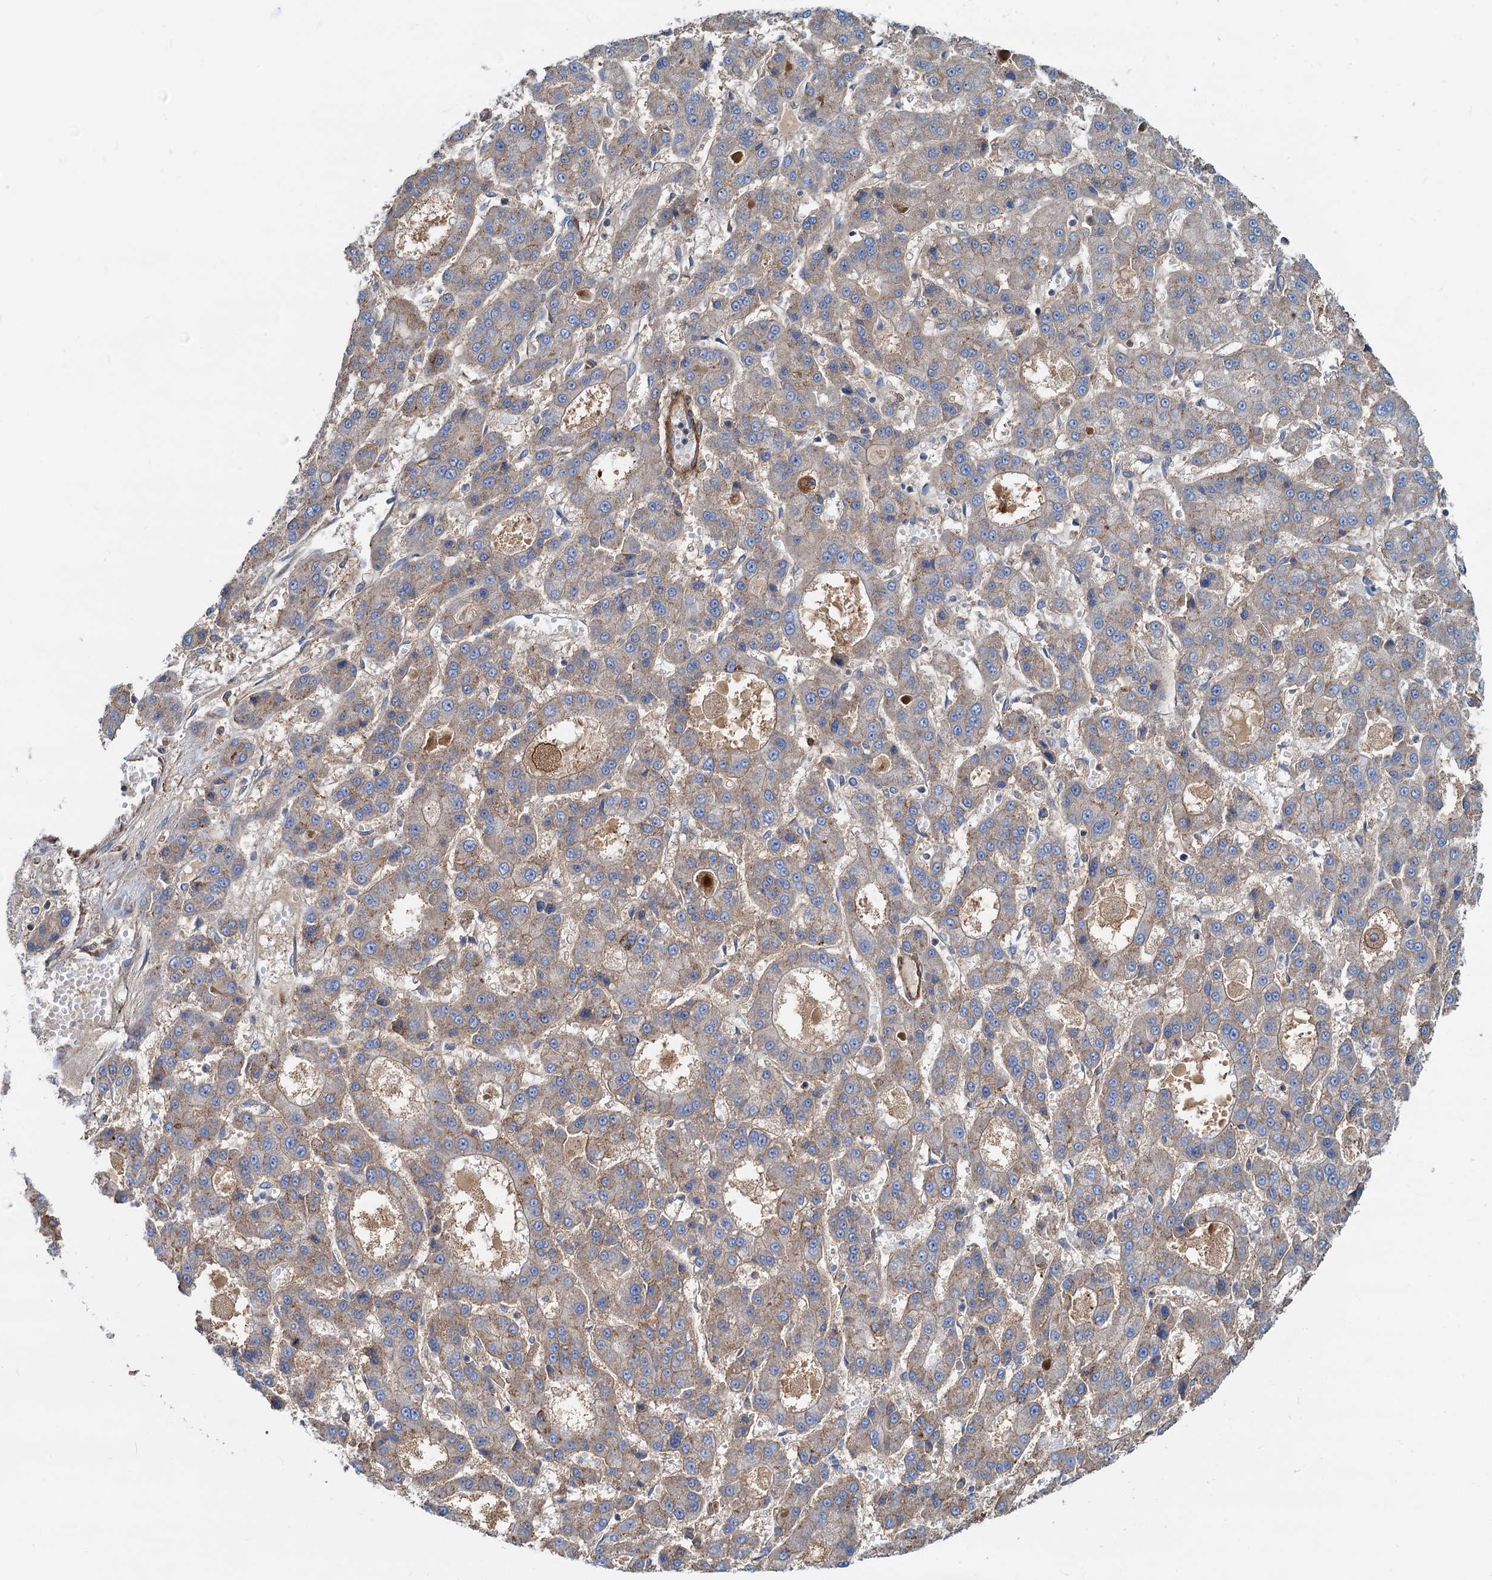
{"staining": {"intensity": "weak", "quantity": ">75%", "location": "cytoplasmic/membranous"}, "tissue": "liver cancer", "cell_type": "Tumor cells", "image_type": "cancer", "snomed": [{"axis": "morphology", "description": "Carcinoma, Hepatocellular, NOS"}, {"axis": "topography", "description": "Liver"}], "caption": "Protein staining of hepatocellular carcinoma (liver) tissue demonstrates weak cytoplasmic/membranous positivity in approximately >75% of tumor cells. Immunohistochemistry stains the protein of interest in brown and the nuclei are stained blue.", "gene": "LNX2", "patient": {"sex": "male", "age": 70}}